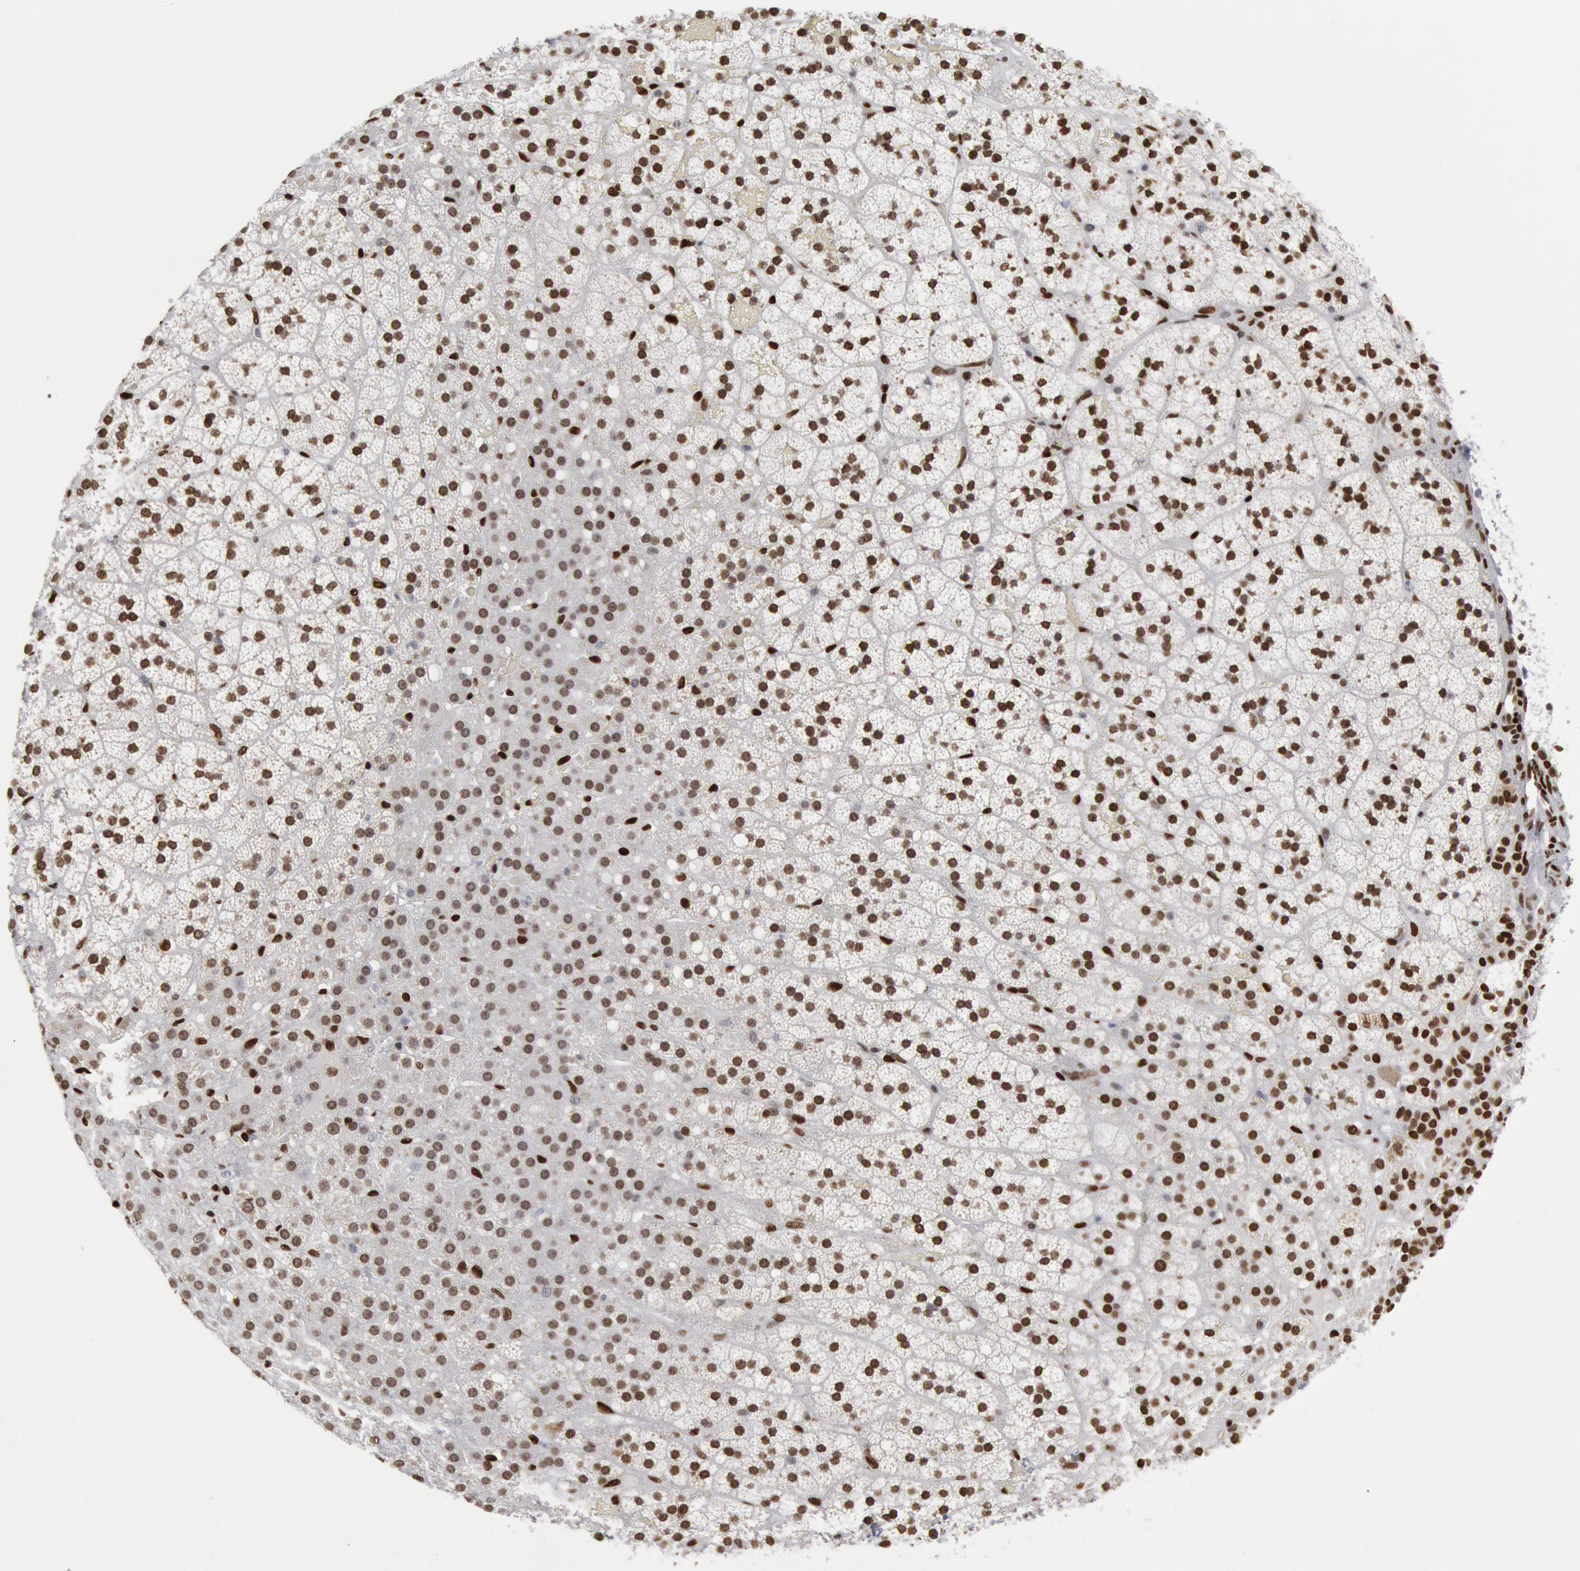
{"staining": {"intensity": "weak", "quantity": ">75%", "location": "nuclear"}, "tissue": "adrenal gland", "cell_type": "Glandular cells", "image_type": "normal", "snomed": [{"axis": "morphology", "description": "Normal tissue, NOS"}, {"axis": "topography", "description": "Adrenal gland"}], "caption": "This is a histology image of immunohistochemistry (IHC) staining of benign adrenal gland, which shows weak positivity in the nuclear of glandular cells.", "gene": "MECP2", "patient": {"sex": "male", "age": 35}}